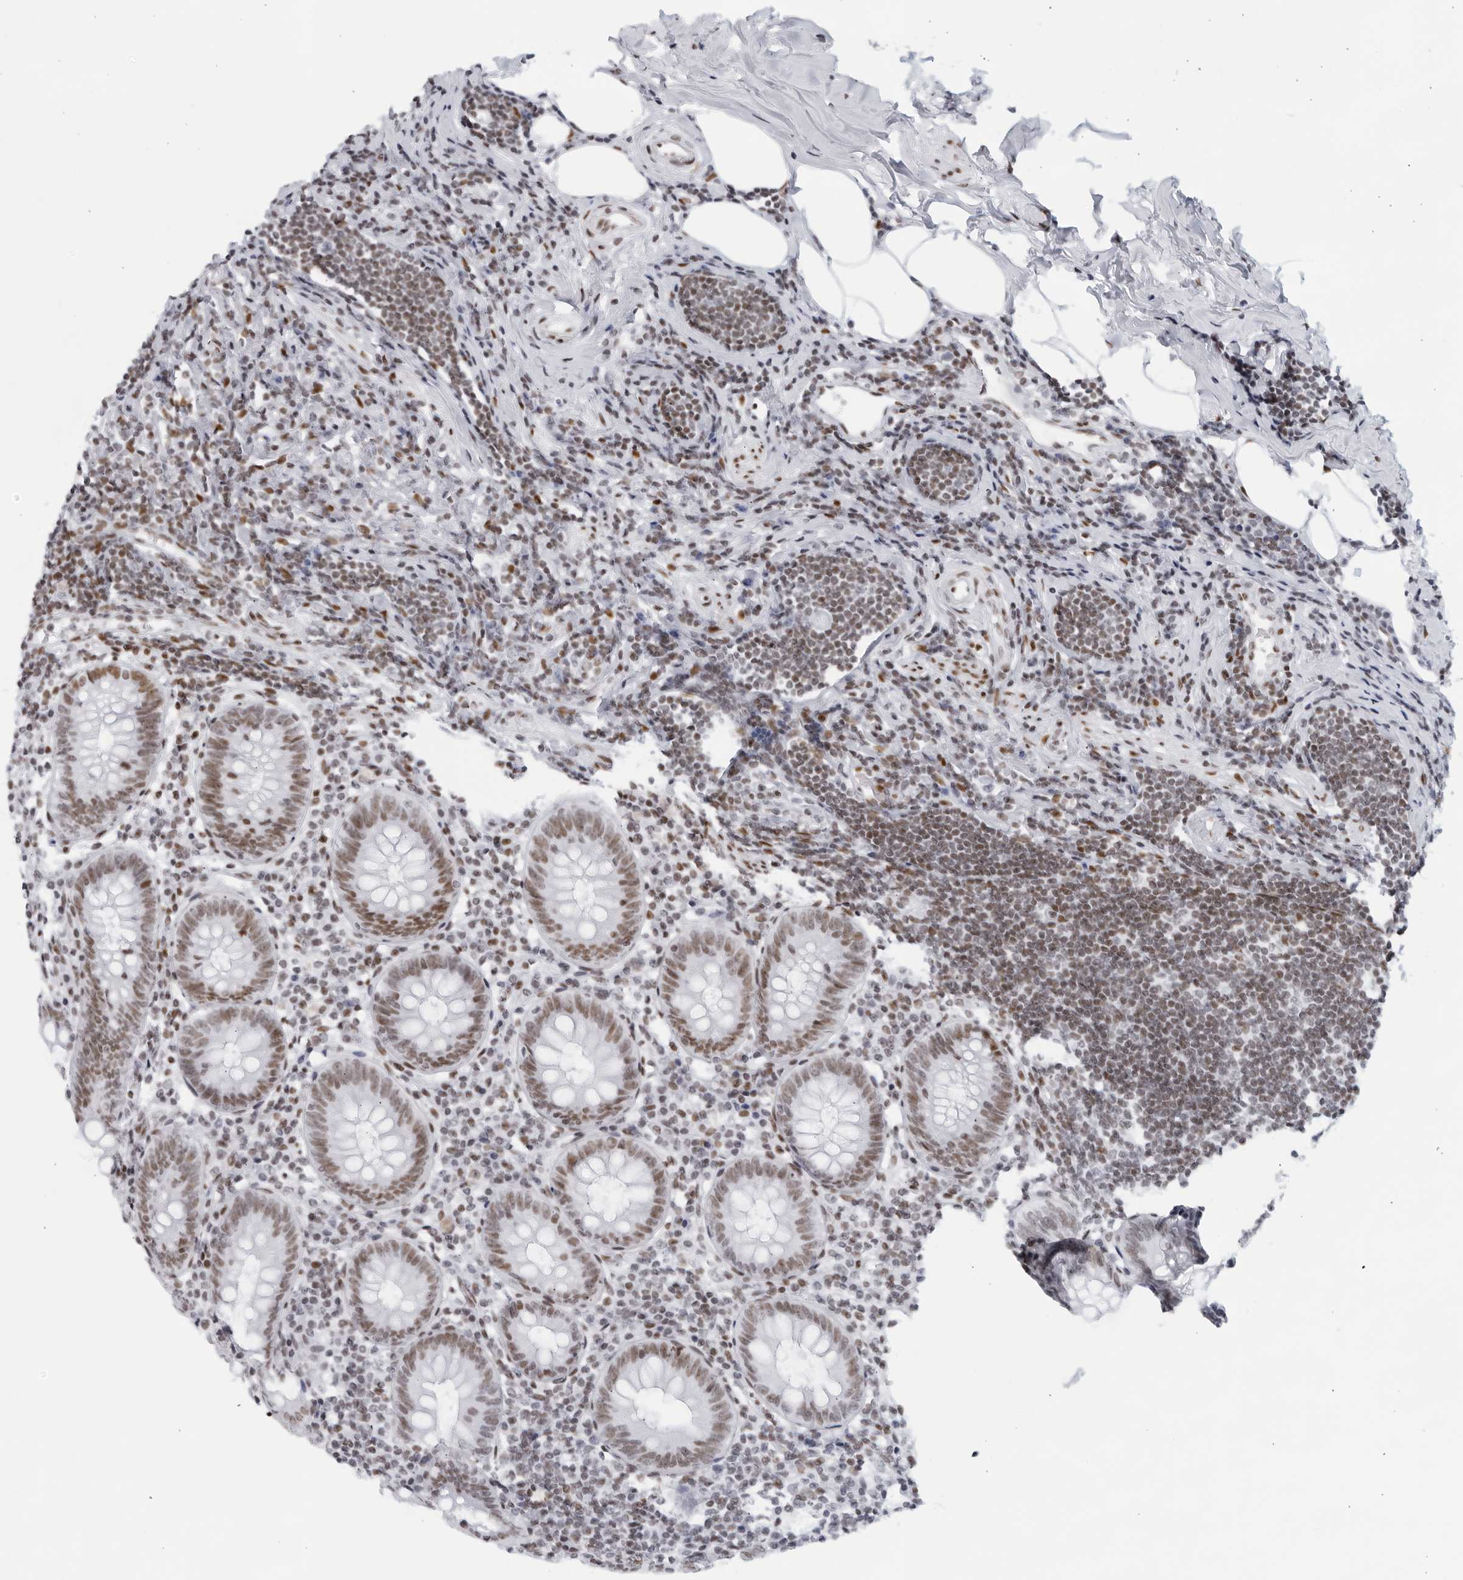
{"staining": {"intensity": "moderate", "quantity": "25%-75%", "location": "nuclear"}, "tissue": "appendix", "cell_type": "Glandular cells", "image_type": "normal", "snomed": [{"axis": "morphology", "description": "Normal tissue, NOS"}, {"axis": "topography", "description": "Appendix"}], "caption": "Human appendix stained for a protein (brown) demonstrates moderate nuclear positive staining in approximately 25%-75% of glandular cells.", "gene": "HP1BP3", "patient": {"sex": "female", "age": 54}}